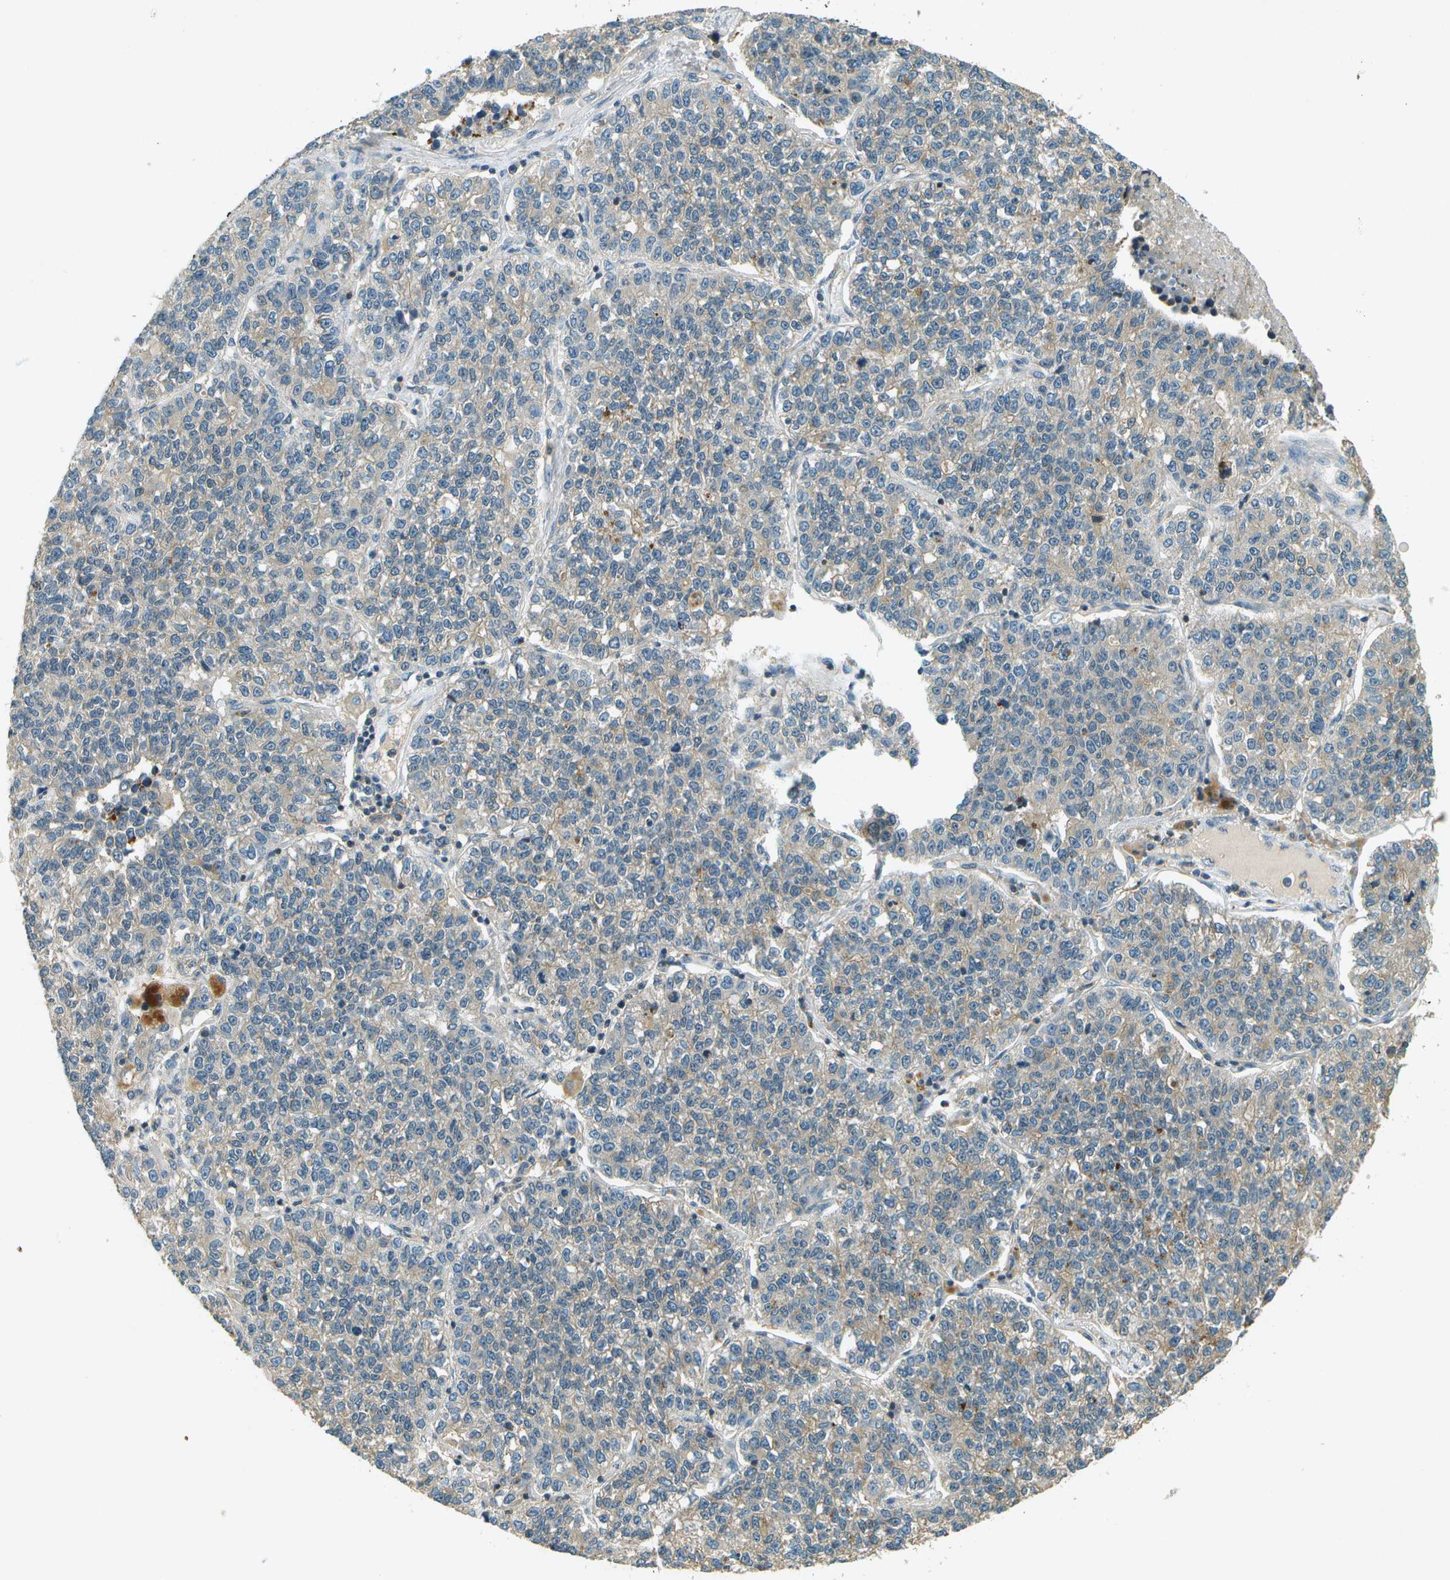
{"staining": {"intensity": "moderate", "quantity": "<25%", "location": "cytoplasmic/membranous"}, "tissue": "lung cancer", "cell_type": "Tumor cells", "image_type": "cancer", "snomed": [{"axis": "morphology", "description": "Adenocarcinoma, NOS"}, {"axis": "topography", "description": "Lung"}], "caption": "Immunohistochemical staining of human lung cancer (adenocarcinoma) shows low levels of moderate cytoplasmic/membranous positivity in approximately <25% of tumor cells.", "gene": "NUDT4", "patient": {"sex": "male", "age": 49}}